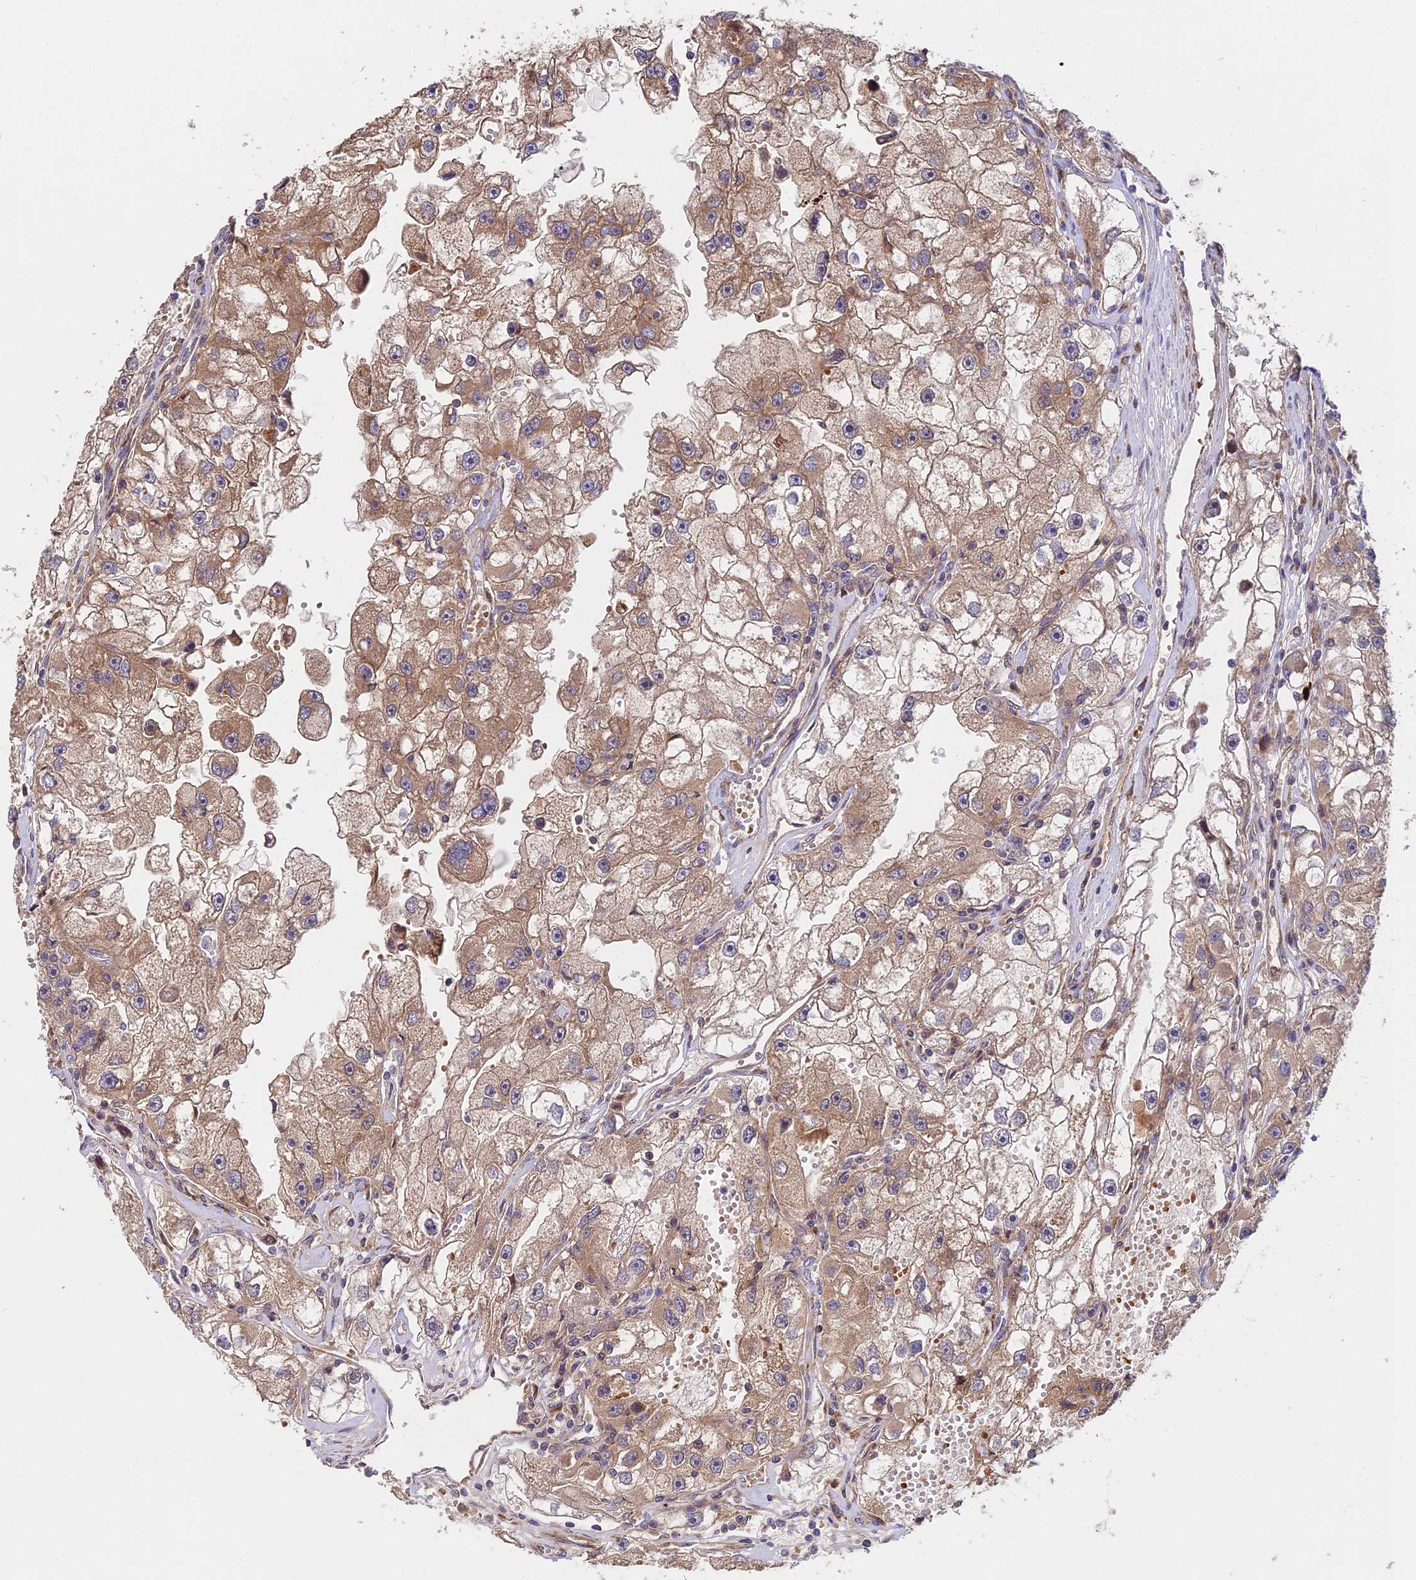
{"staining": {"intensity": "moderate", "quantity": ">75%", "location": "cytoplasmic/membranous"}, "tissue": "renal cancer", "cell_type": "Tumor cells", "image_type": "cancer", "snomed": [{"axis": "morphology", "description": "Adenocarcinoma, NOS"}, {"axis": "topography", "description": "Kidney"}], "caption": "An immunohistochemistry micrograph of neoplastic tissue is shown. Protein staining in brown highlights moderate cytoplasmic/membranous positivity in adenocarcinoma (renal) within tumor cells.", "gene": "FUOM", "patient": {"sex": "male", "age": 63}}